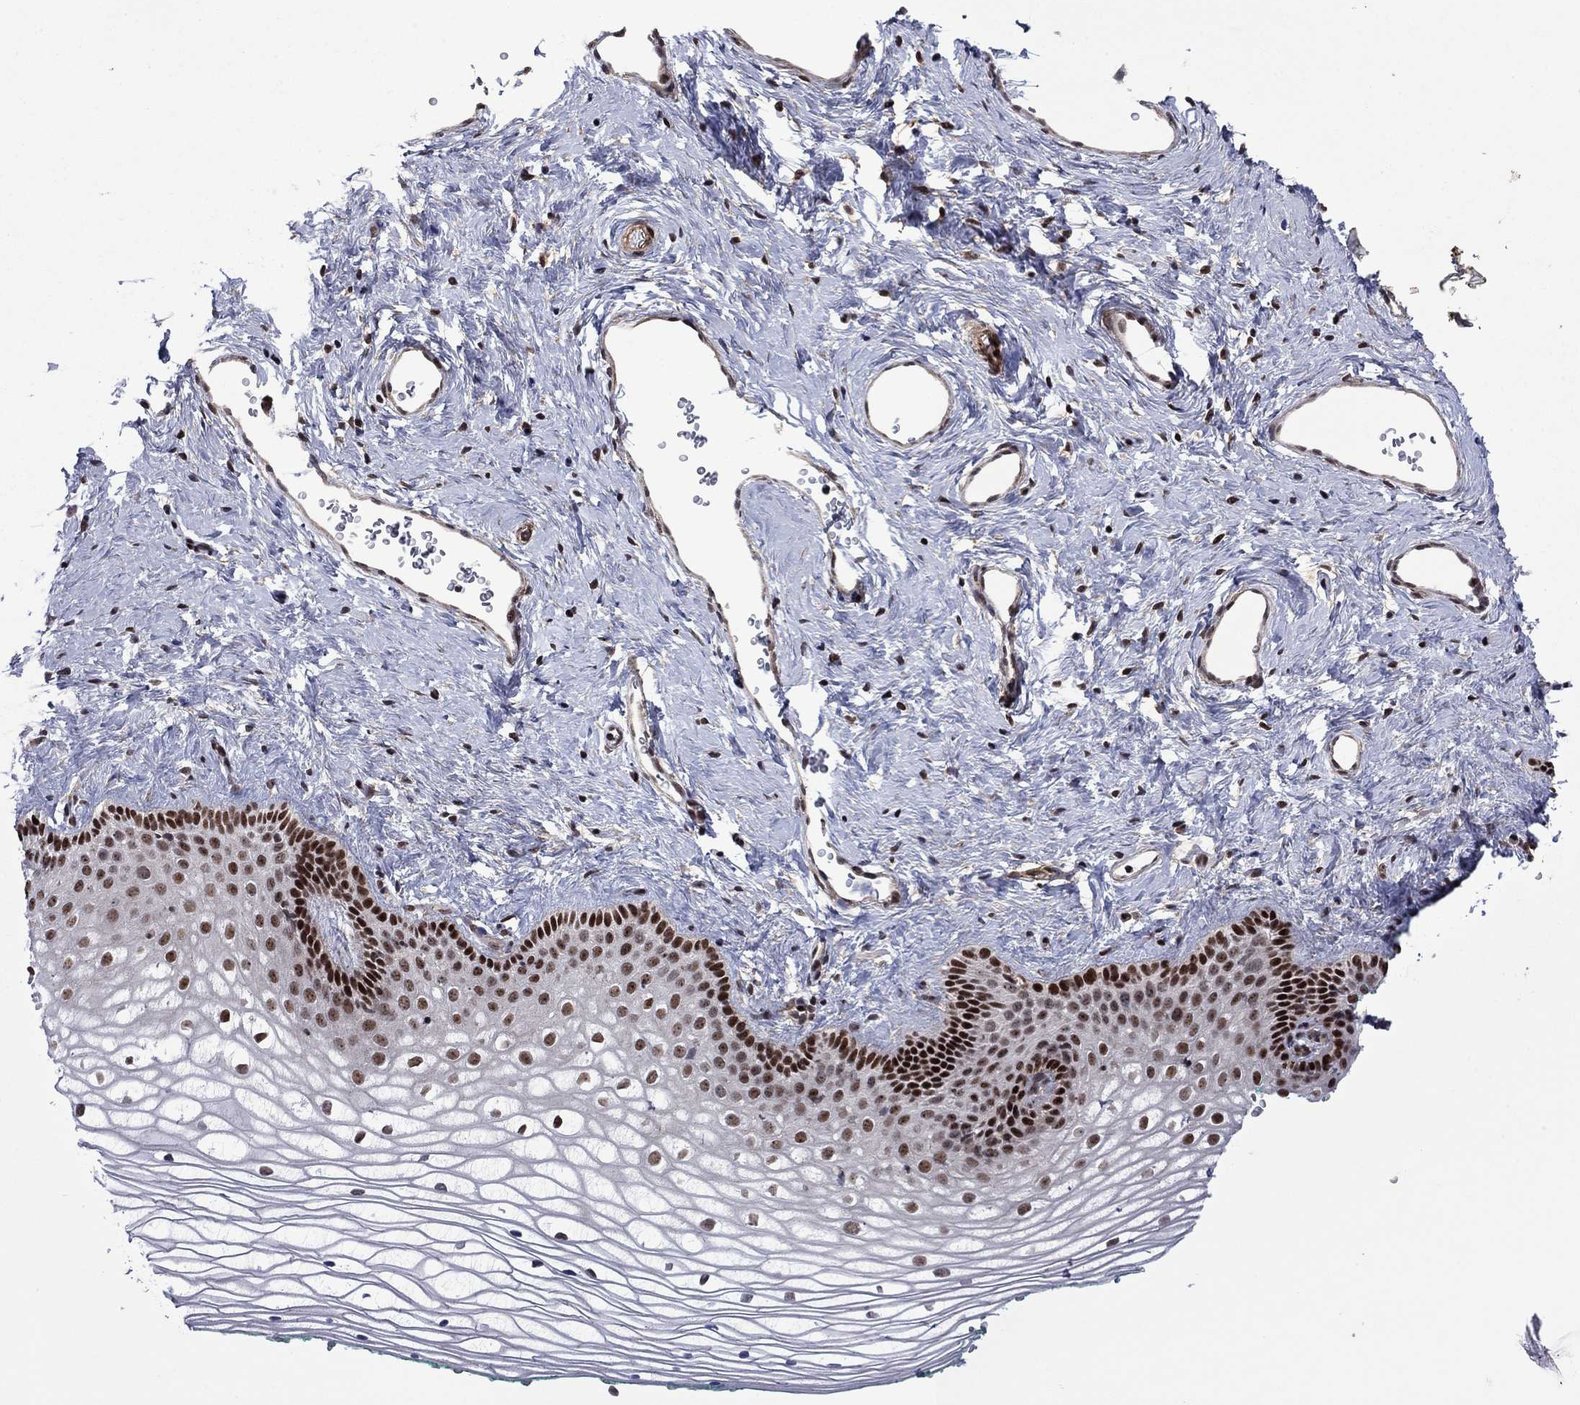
{"staining": {"intensity": "strong", "quantity": "<25%", "location": "nuclear"}, "tissue": "vagina", "cell_type": "Squamous epithelial cells", "image_type": "normal", "snomed": [{"axis": "morphology", "description": "Normal tissue, NOS"}, {"axis": "topography", "description": "Vagina"}], "caption": "Immunohistochemical staining of normal human vagina exhibits <25% levels of strong nuclear protein positivity in approximately <25% of squamous epithelial cells. (DAB = brown stain, brightfield microscopy at high magnification).", "gene": "SURF2", "patient": {"sex": "female", "age": 36}}